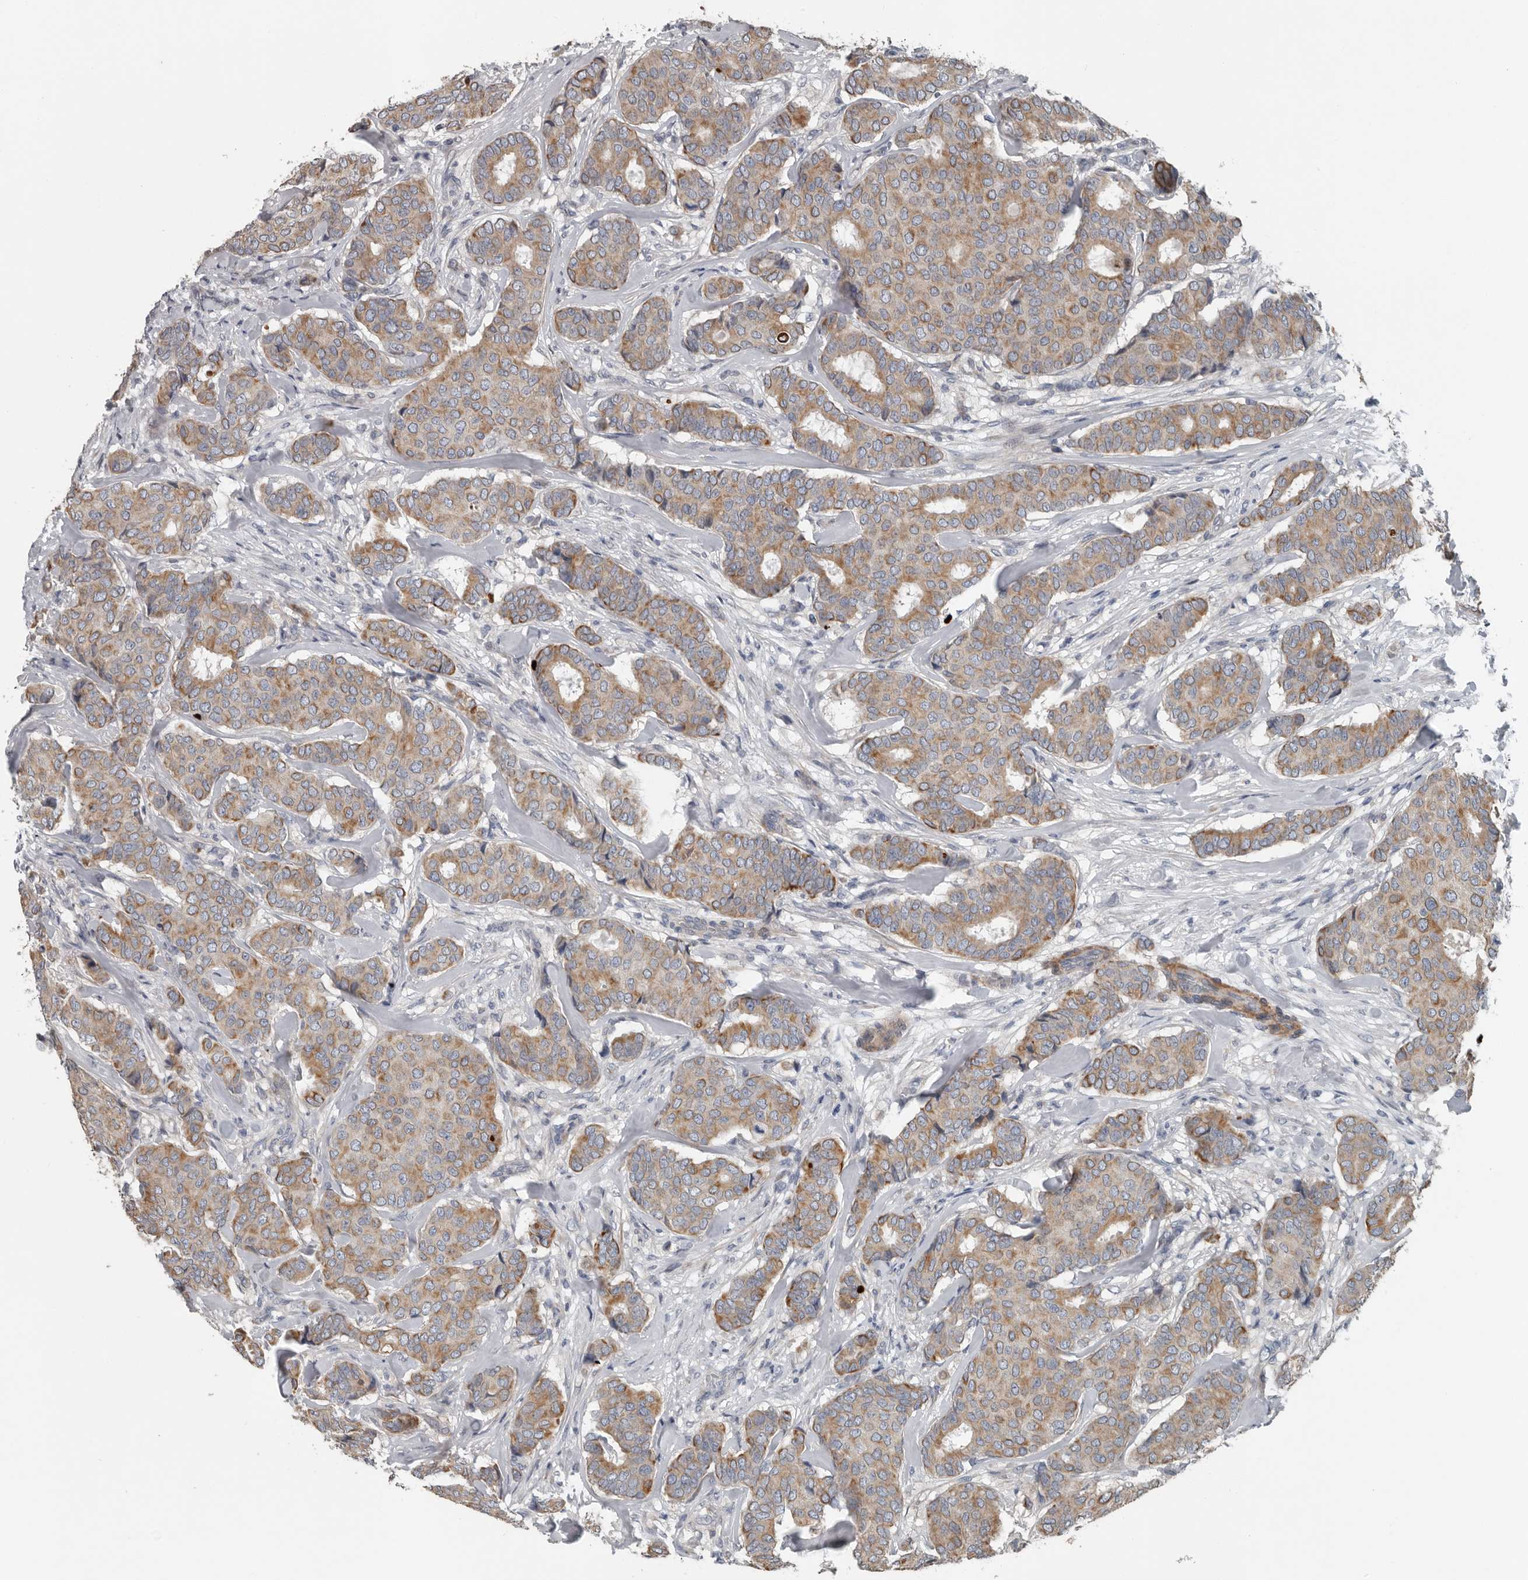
{"staining": {"intensity": "moderate", "quantity": ">75%", "location": "cytoplasmic/membranous"}, "tissue": "breast cancer", "cell_type": "Tumor cells", "image_type": "cancer", "snomed": [{"axis": "morphology", "description": "Duct carcinoma"}, {"axis": "topography", "description": "Breast"}], "caption": "Protein analysis of breast cancer (intraductal carcinoma) tissue exhibits moderate cytoplasmic/membranous positivity in about >75% of tumor cells. Using DAB (3,3'-diaminobenzidine) (brown) and hematoxylin (blue) stains, captured at high magnification using brightfield microscopy.", "gene": "DPY19L4", "patient": {"sex": "female", "age": 75}}